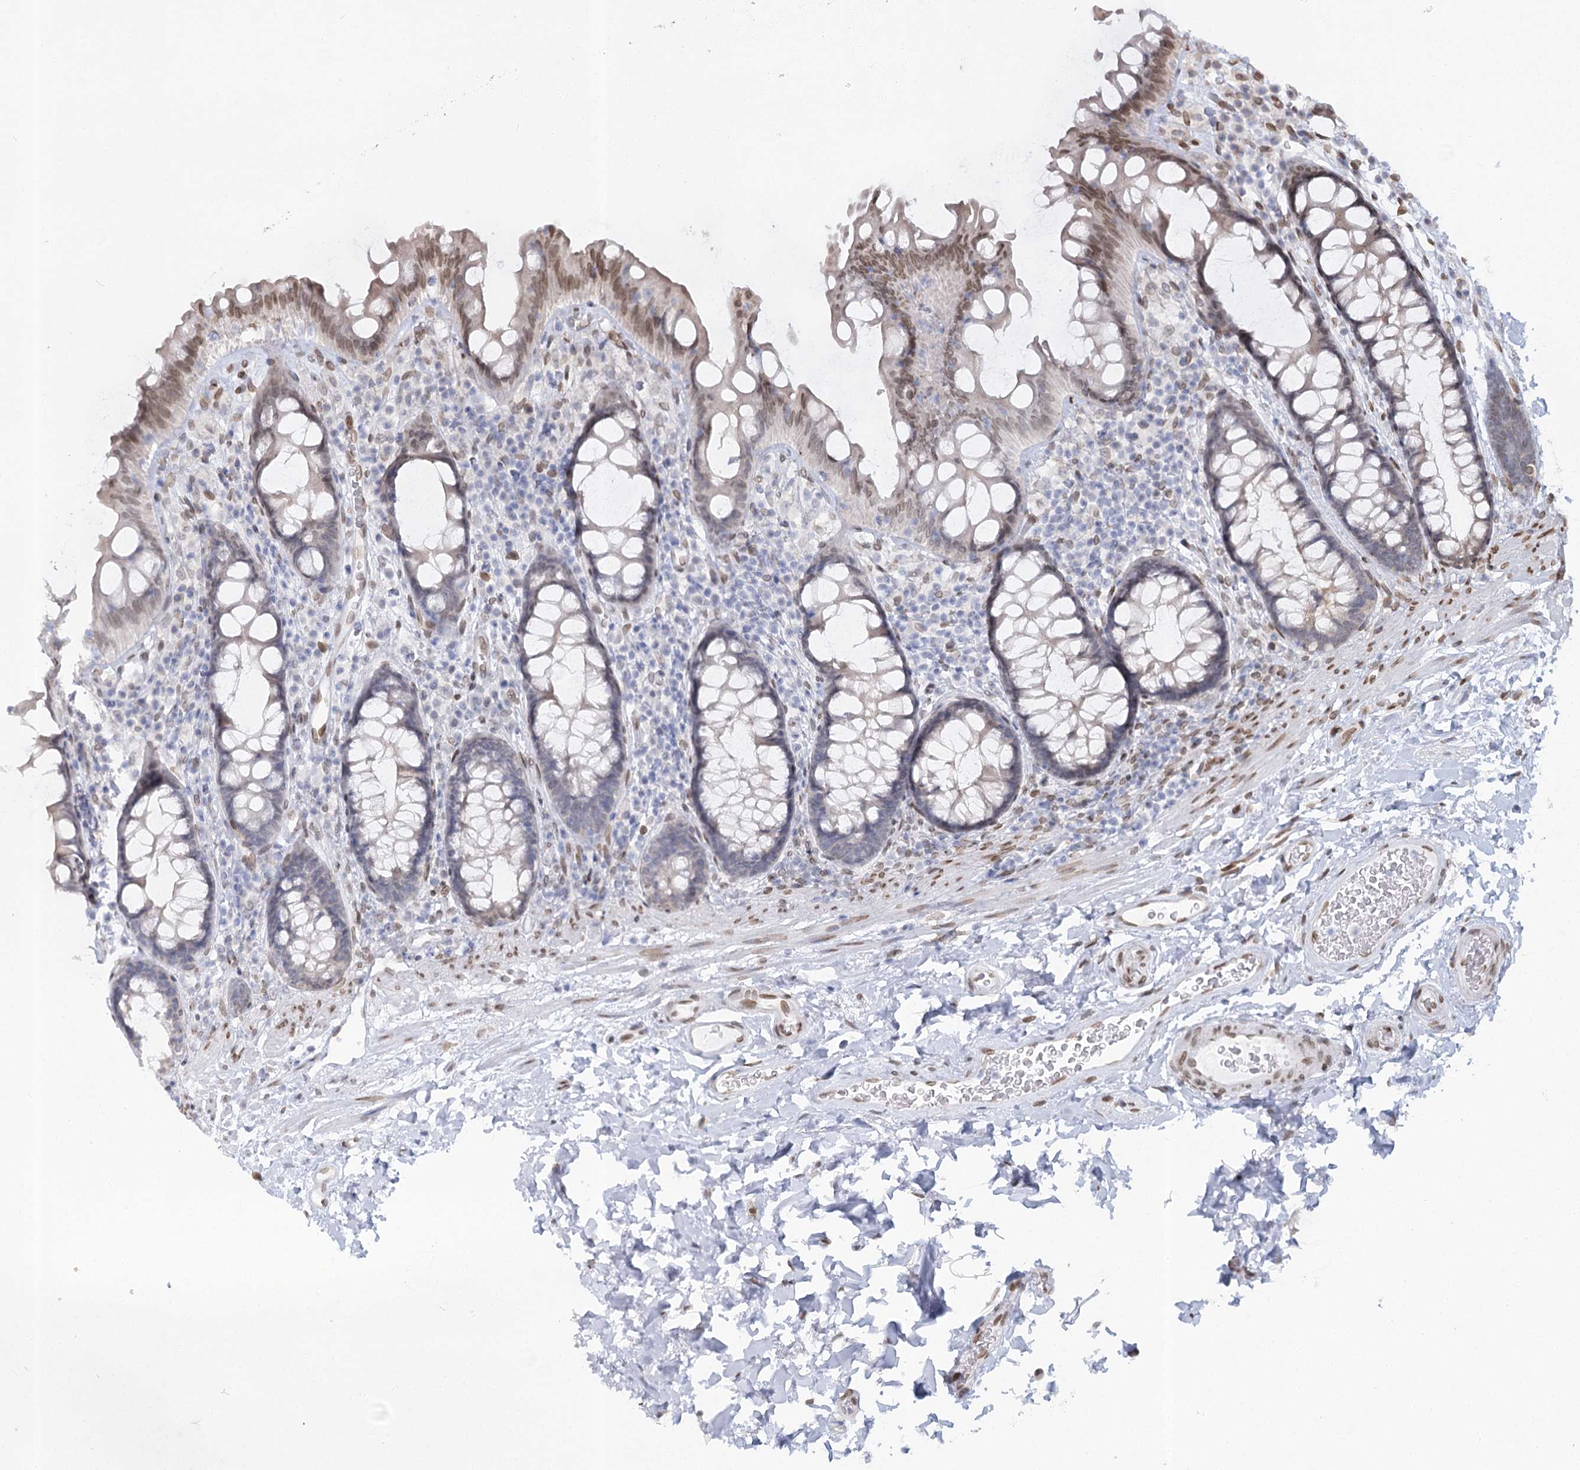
{"staining": {"intensity": "moderate", "quantity": ">75%", "location": "nuclear"}, "tissue": "colon", "cell_type": "Endothelial cells", "image_type": "normal", "snomed": [{"axis": "morphology", "description": "Normal tissue, NOS"}, {"axis": "topography", "description": "Colon"}], "caption": "The image exhibits immunohistochemical staining of unremarkable colon. There is moderate nuclear expression is identified in approximately >75% of endothelial cells.", "gene": "VWA5A", "patient": {"sex": "female", "age": 80}}